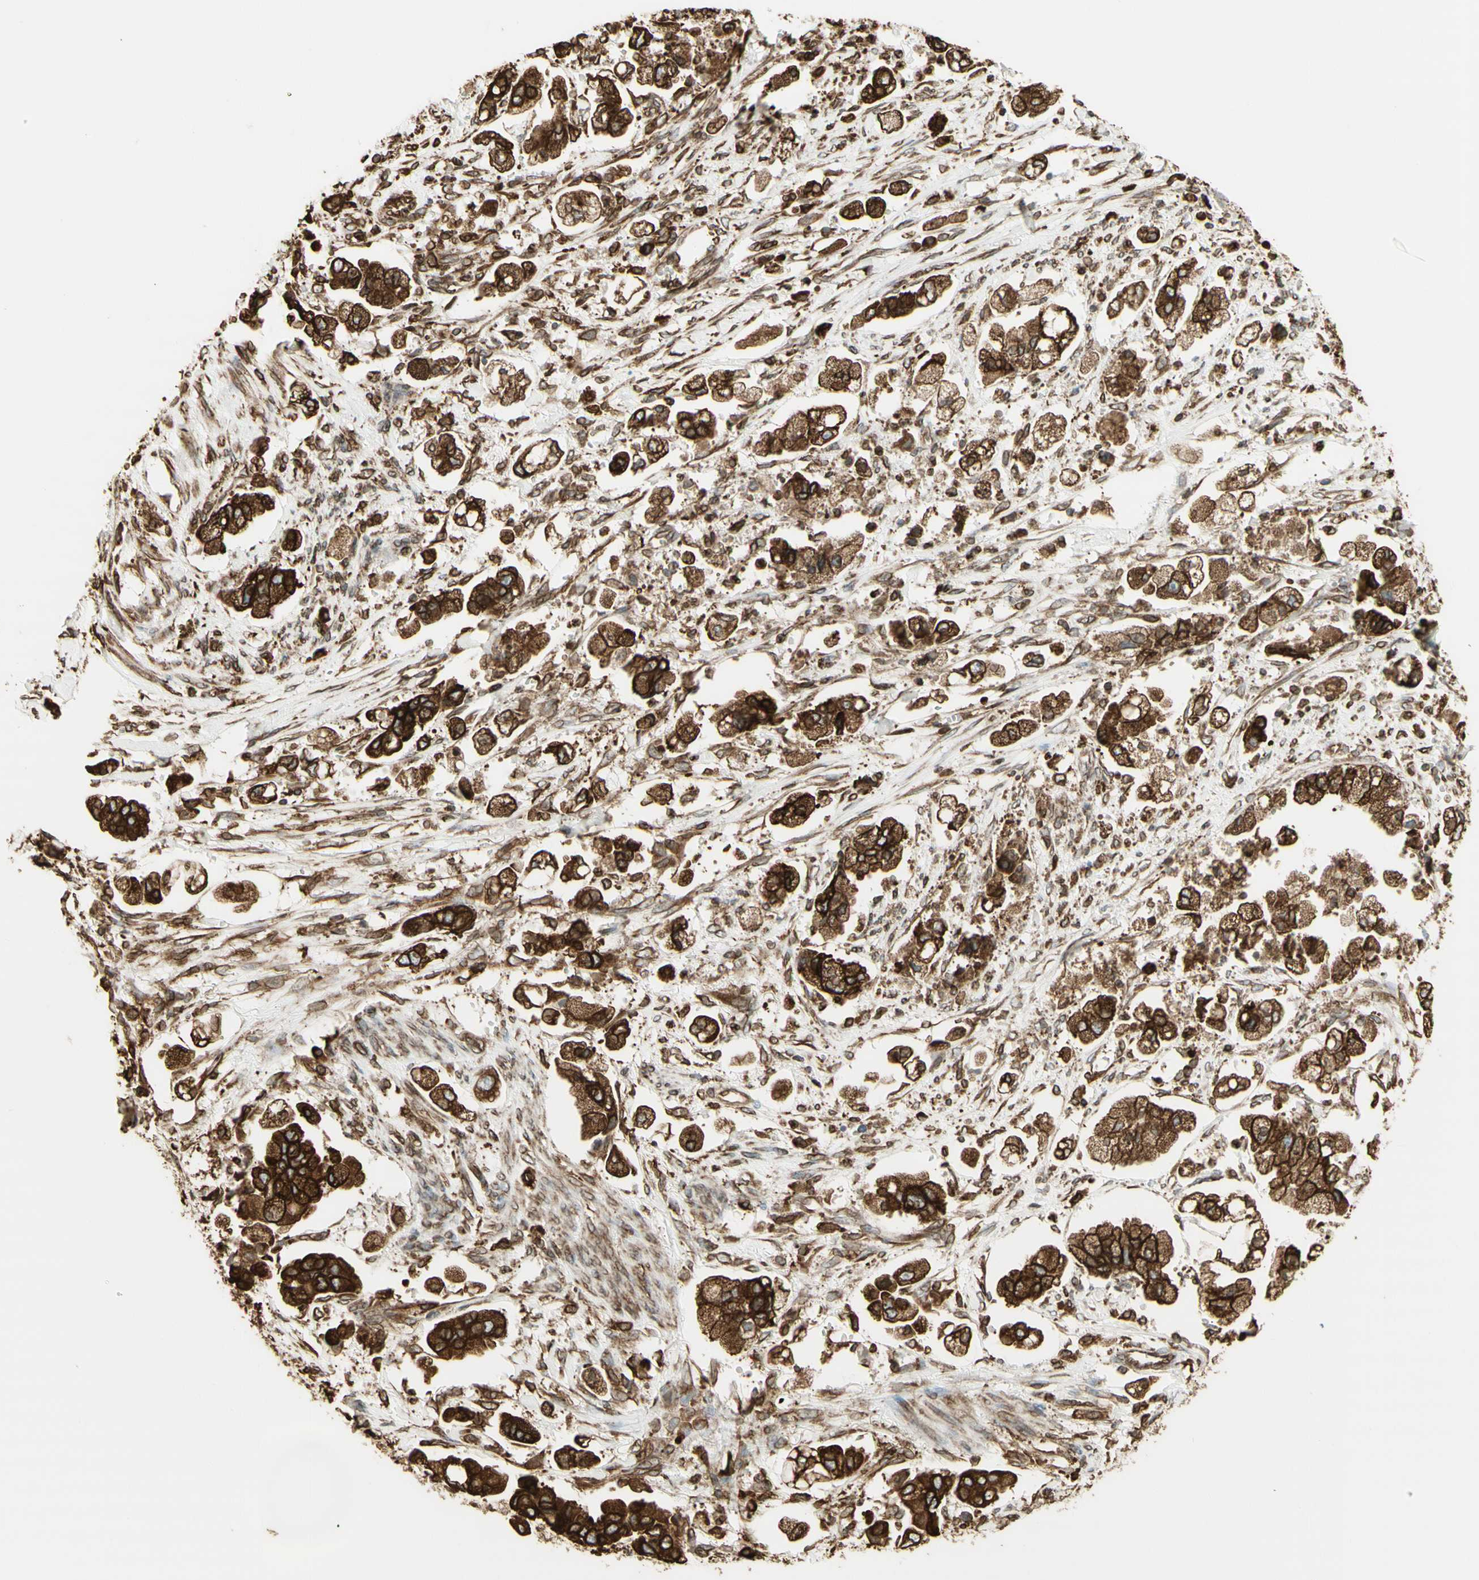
{"staining": {"intensity": "strong", "quantity": ">75%", "location": "cytoplasmic/membranous"}, "tissue": "stomach cancer", "cell_type": "Tumor cells", "image_type": "cancer", "snomed": [{"axis": "morphology", "description": "Adenocarcinoma, NOS"}, {"axis": "topography", "description": "Stomach"}], "caption": "This histopathology image reveals immunohistochemistry (IHC) staining of human stomach cancer (adenocarcinoma), with high strong cytoplasmic/membranous expression in approximately >75% of tumor cells.", "gene": "CANX", "patient": {"sex": "male", "age": 62}}